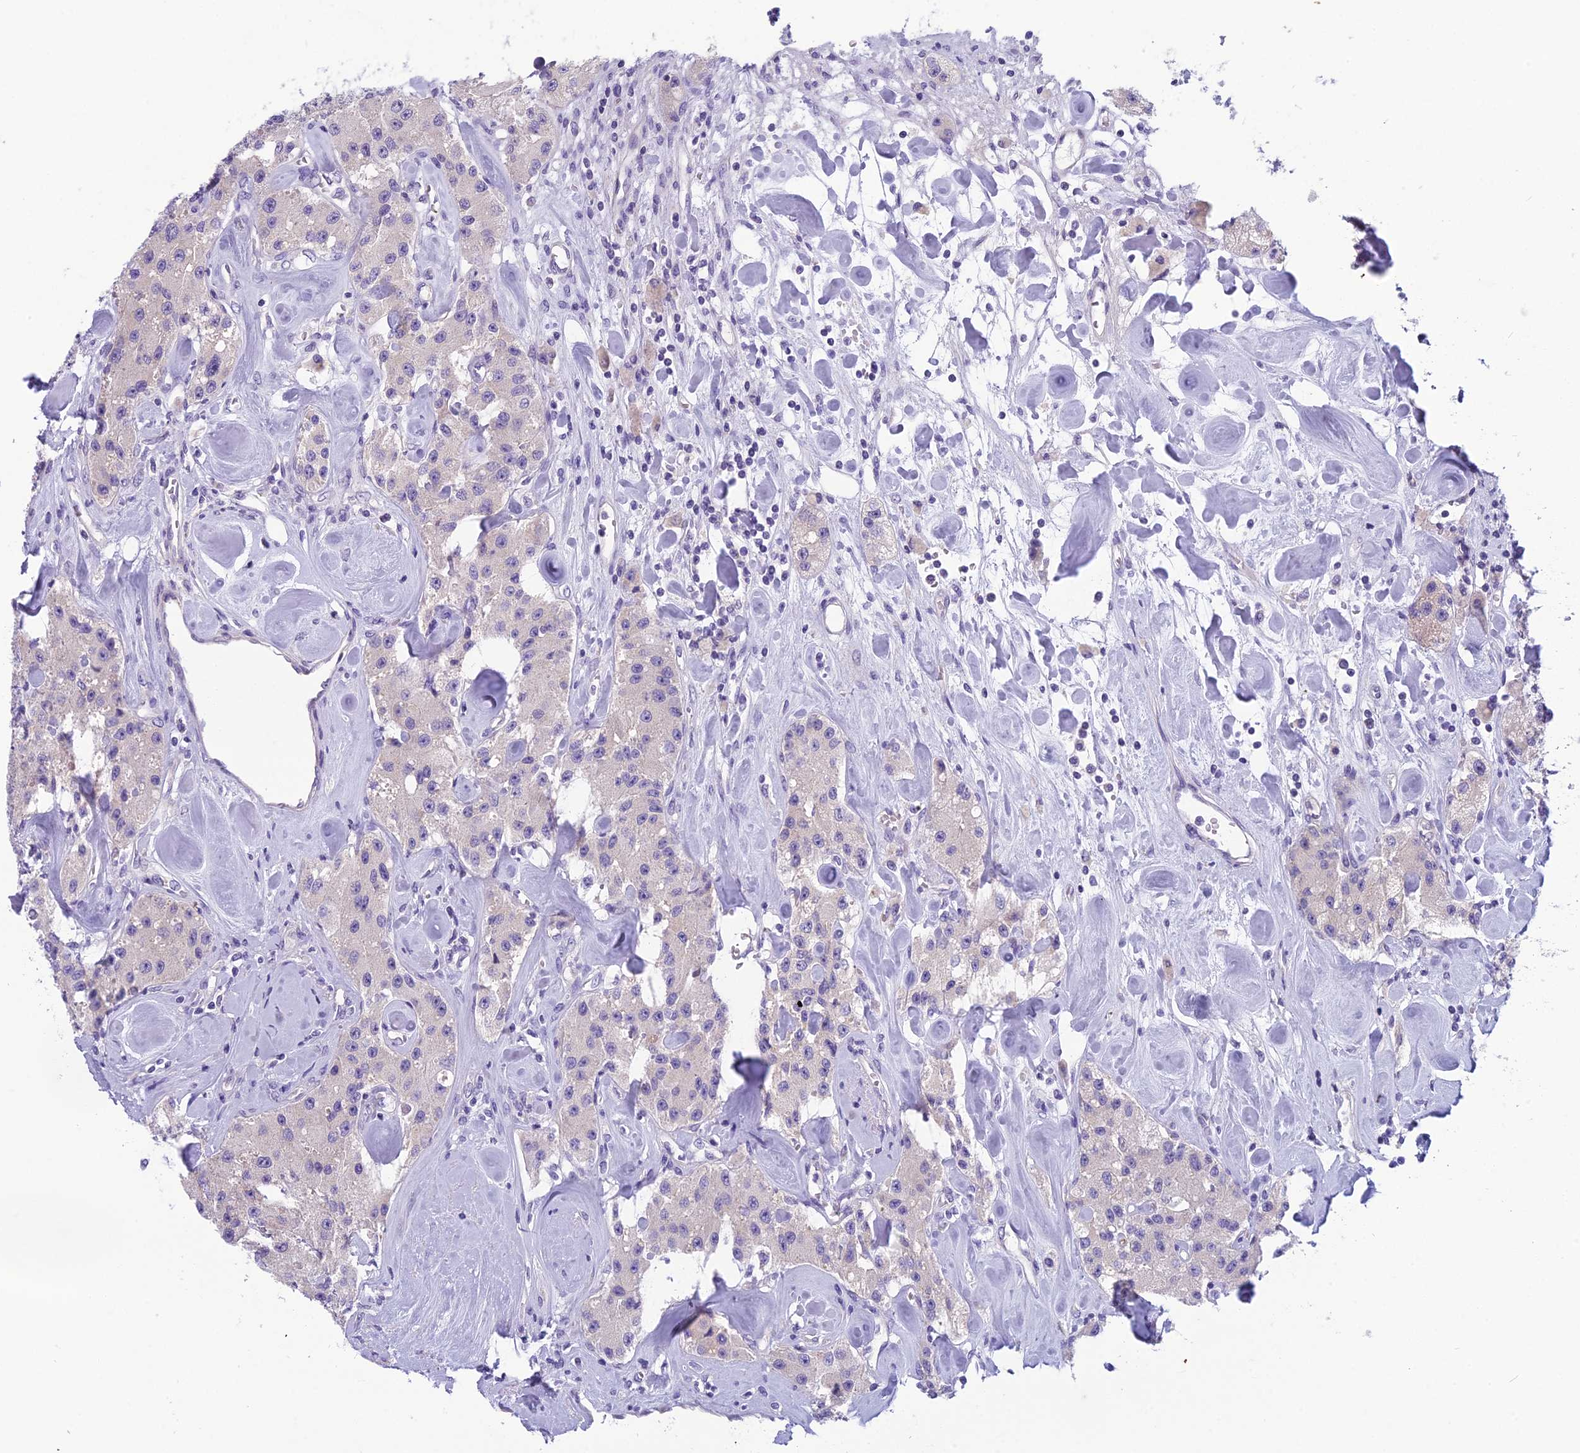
{"staining": {"intensity": "negative", "quantity": "none", "location": "none"}, "tissue": "carcinoid", "cell_type": "Tumor cells", "image_type": "cancer", "snomed": [{"axis": "morphology", "description": "Carcinoid, malignant, NOS"}, {"axis": "topography", "description": "Pancreas"}], "caption": "Malignant carcinoid was stained to show a protein in brown. There is no significant expression in tumor cells.", "gene": "RBM41", "patient": {"sex": "male", "age": 41}}